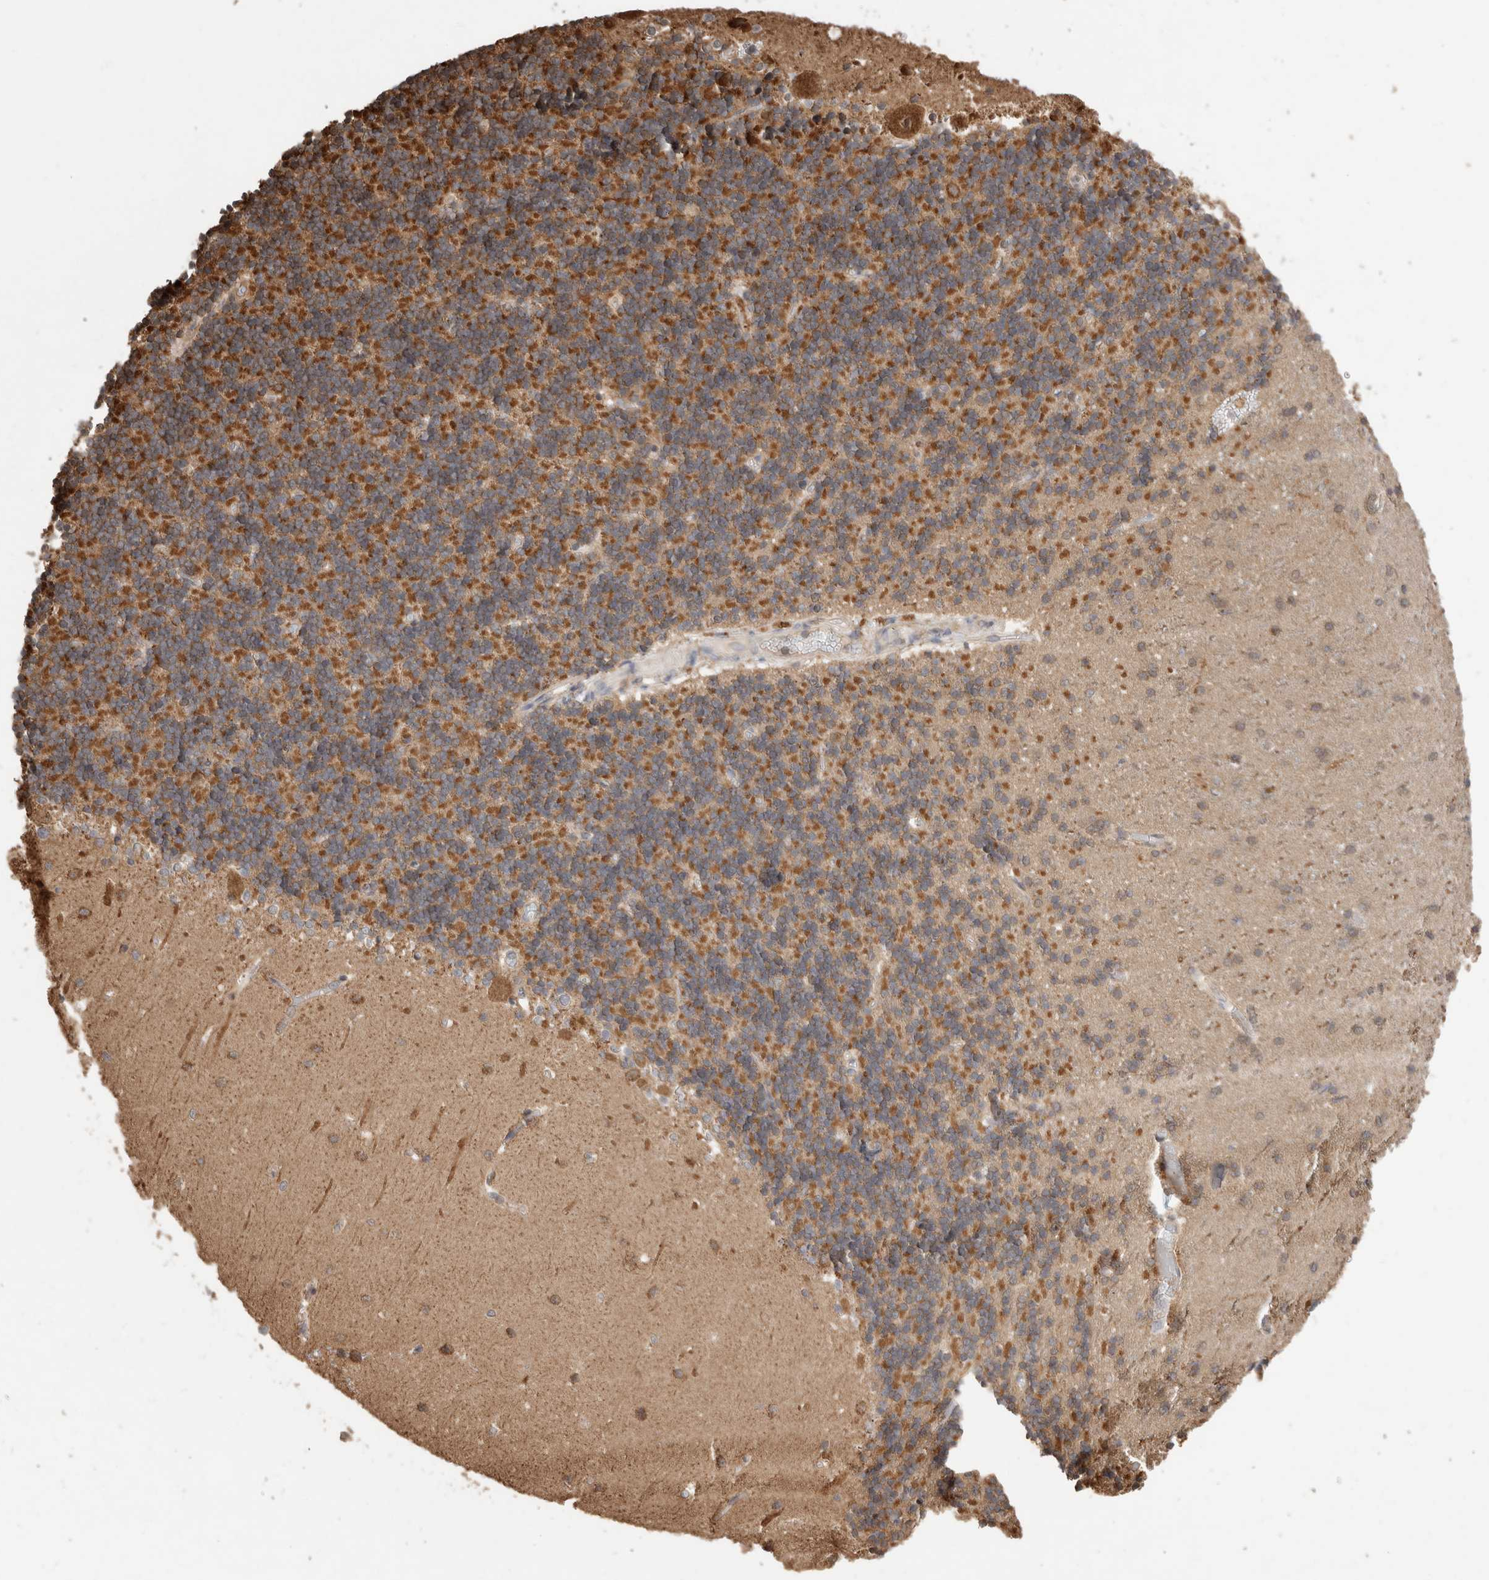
{"staining": {"intensity": "strong", "quantity": ">75%", "location": "cytoplasmic/membranous"}, "tissue": "cerebellum", "cell_type": "Cells in granular layer", "image_type": "normal", "snomed": [{"axis": "morphology", "description": "Normal tissue, NOS"}, {"axis": "topography", "description": "Cerebellum"}], "caption": "Cerebellum stained with immunohistochemistry displays strong cytoplasmic/membranous staining in approximately >75% of cells in granular layer. (Stains: DAB in brown, nuclei in blue, Microscopy: brightfield microscopy at high magnification).", "gene": "IMMP2L", "patient": {"sex": "male", "age": 37}}